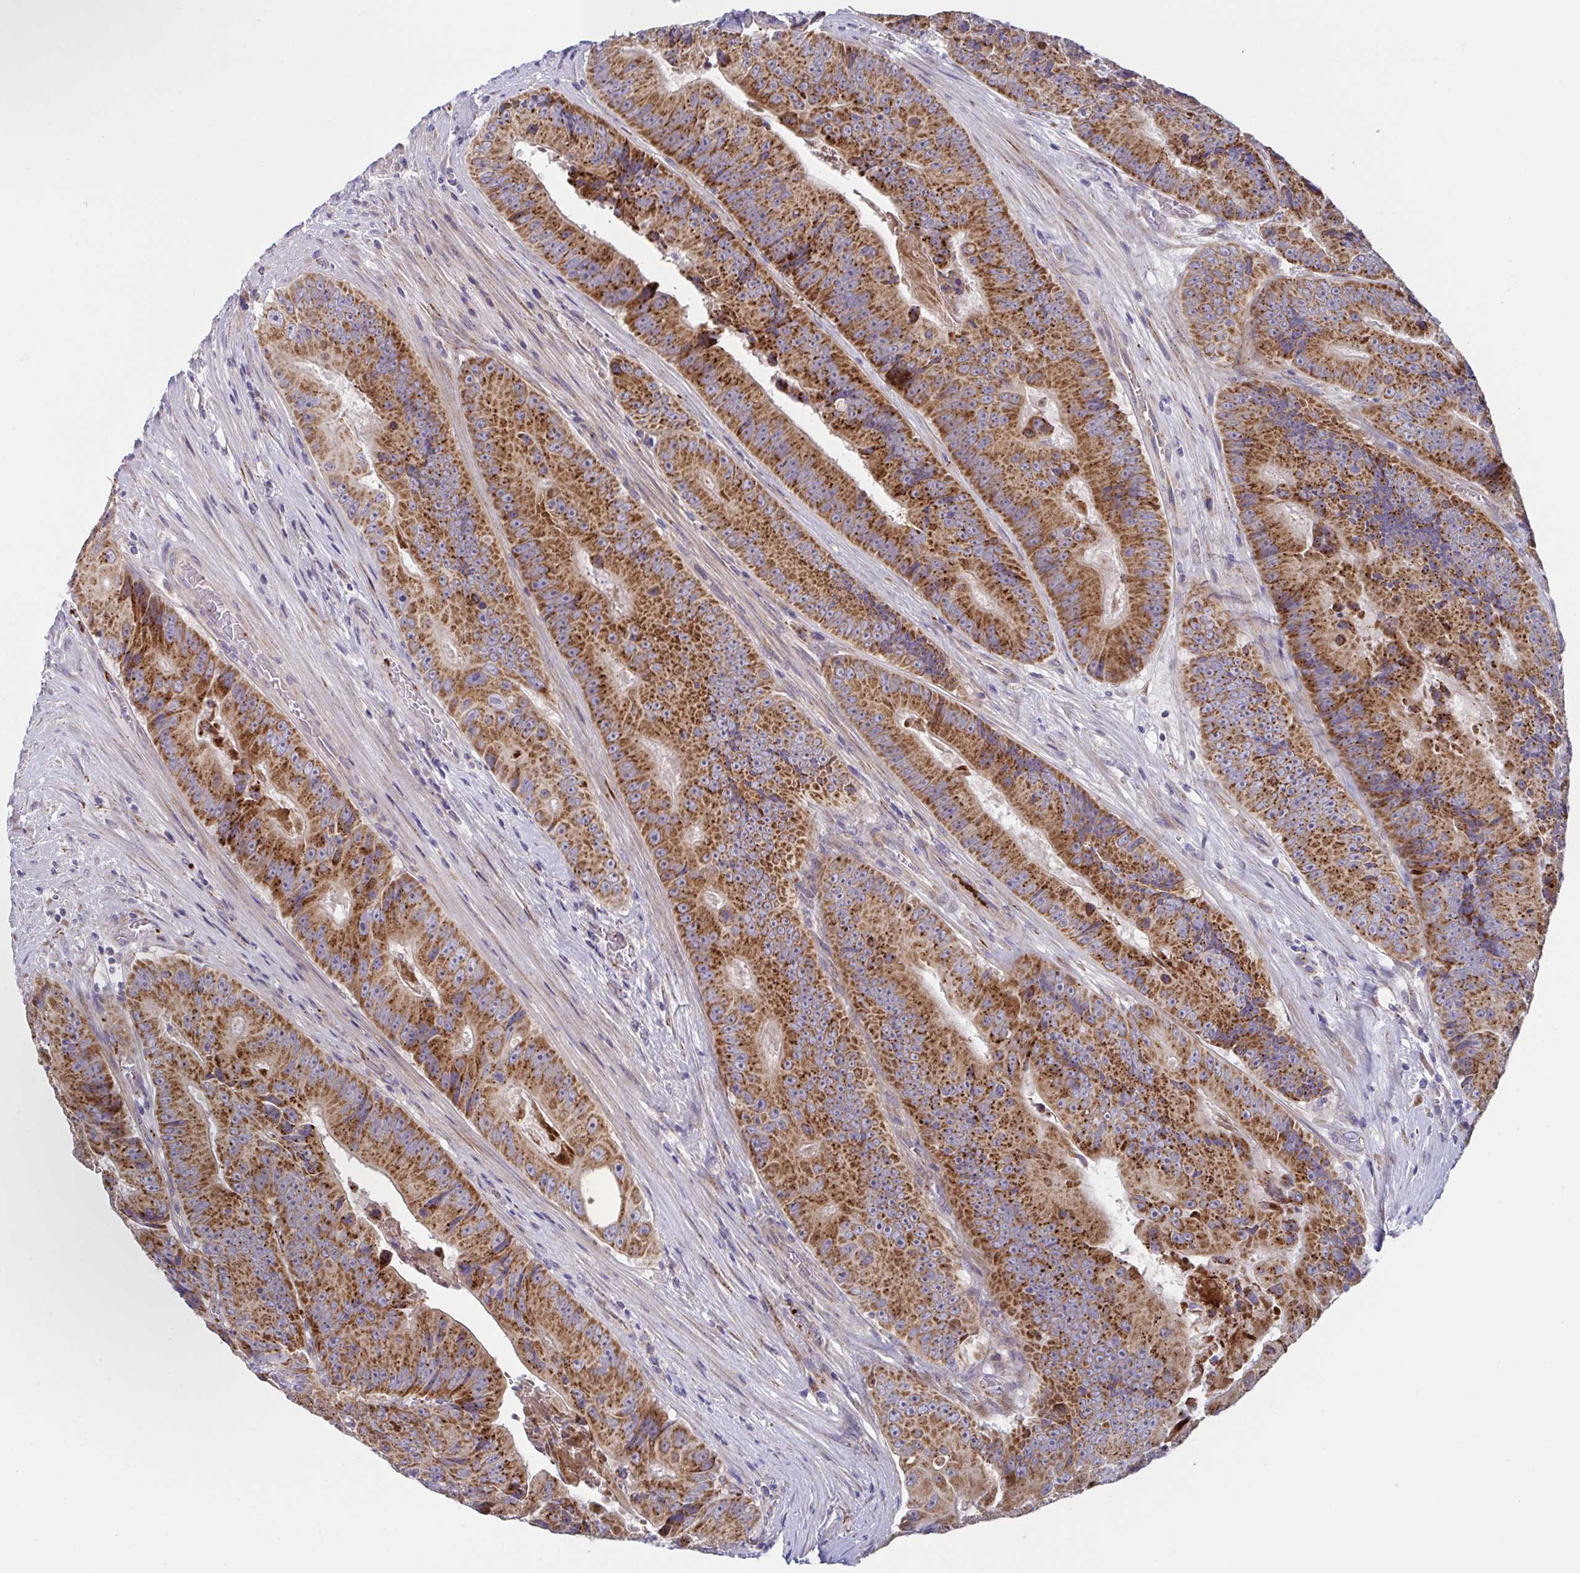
{"staining": {"intensity": "strong", "quantity": ">75%", "location": "cytoplasmic/membranous"}, "tissue": "colorectal cancer", "cell_type": "Tumor cells", "image_type": "cancer", "snomed": [{"axis": "morphology", "description": "Adenocarcinoma, NOS"}, {"axis": "topography", "description": "Colon"}], "caption": "The image demonstrates a brown stain indicating the presence of a protein in the cytoplasmic/membranous of tumor cells in colorectal adenocarcinoma. The staining was performed using DAB (3,3'-diaminobenzidine), with brown indicating positive protein expression. Nuclei are stained blue with hematoxylin.", "gene": "MRPS2", "patient": {"sex": "female", "age": 86}}